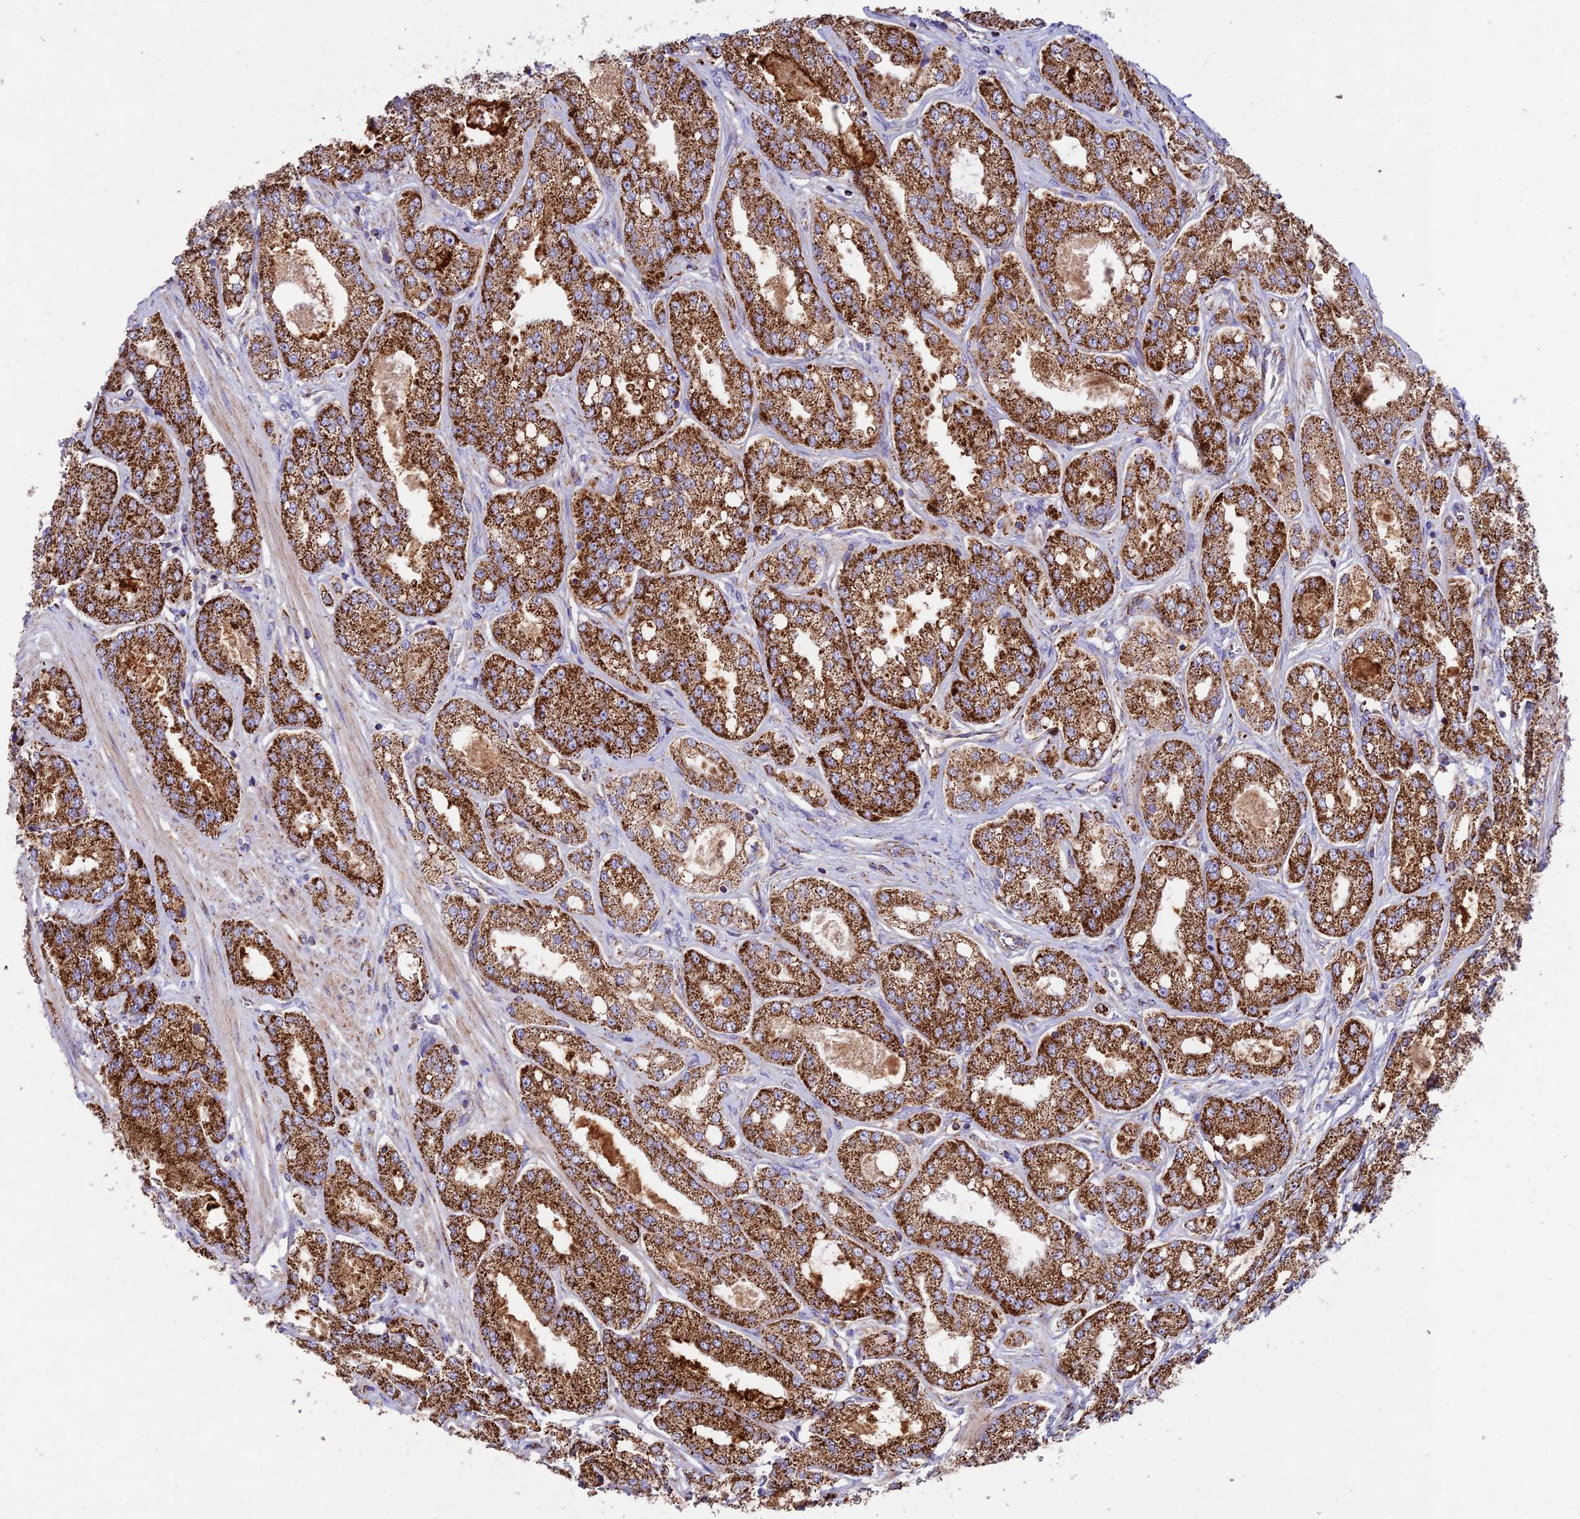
{"staining": {"intensity": "strong", "quantity": ">75%", "location": "cytoplasmic/membranous"}, "tissue": "prostate cancer", "cell_type": "Tumor cells", "image_type": "cancer", "snomed": [{"axis": "morphology", "description": "Adenocarcinoma, High grade"}, {"axis": "topography", "description": "Prostate"}], "caption": "DAB (3,3'-diaminobenzidine) immunohistochemical staining of prostate cancer demonstrates strong cytoplasmic/membranous protein expression in approximately >75% of tumor cells.", "gene": "KHDC3L", "patient": {"sex": "male", "age": 71}}